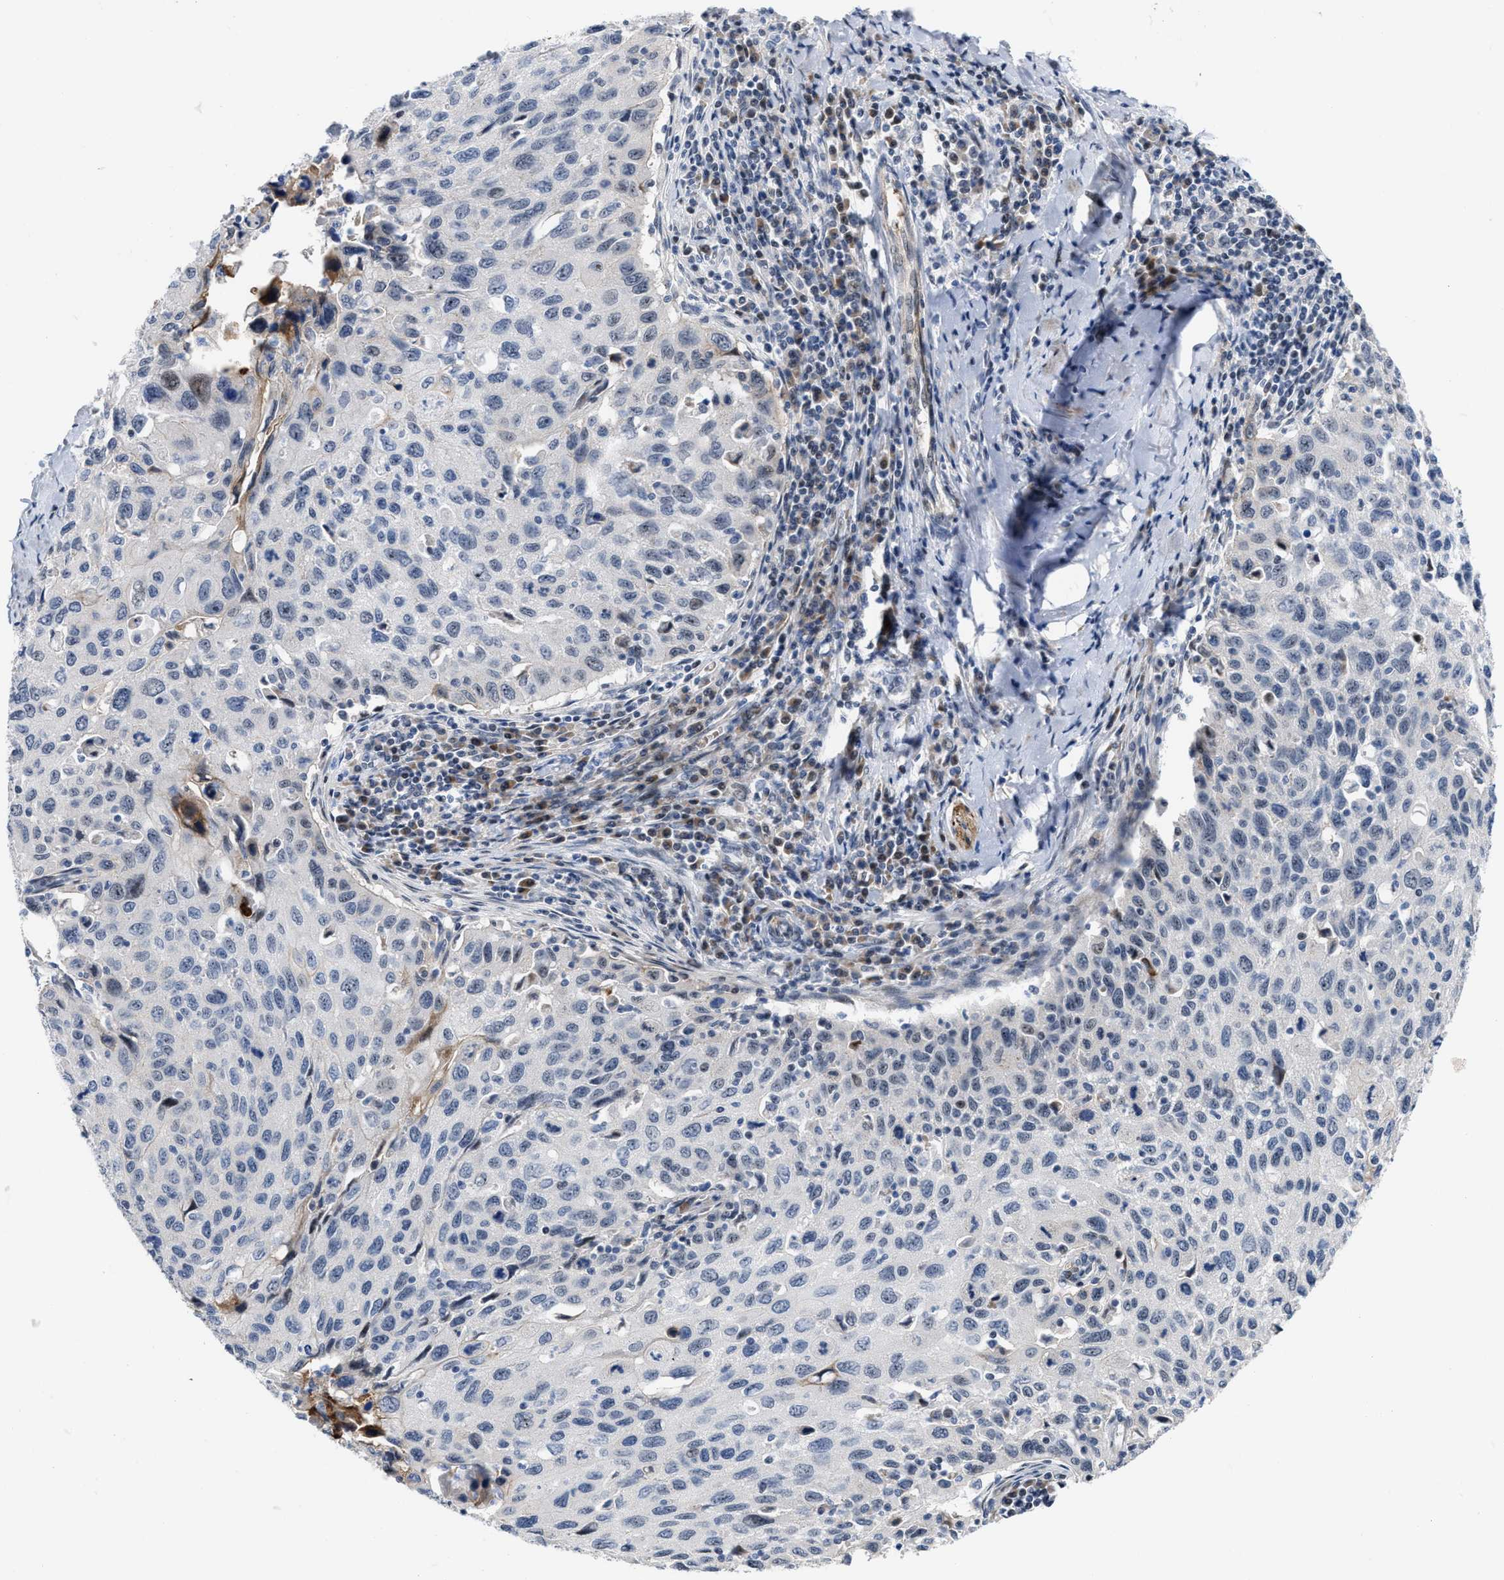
{"staining": {"intensity": "weak", "quantity": "<25%", "location": "nuclear"}, "tissue": "cervical cancer", "cell_type": "Tumor cells", "image_type": "cancer", "snomed": [{"axis": "morphology", "description": "Squamous cell carcinoma, NOS"}, {"axis": "topography", "description": "Cervix"}], "caption": "Cervical cancer was stained to show a protein in brown. There is no significant positivity in tumor cells.", "gene": "POLR1F", "patient": {"sex": "female", "age": 53}}